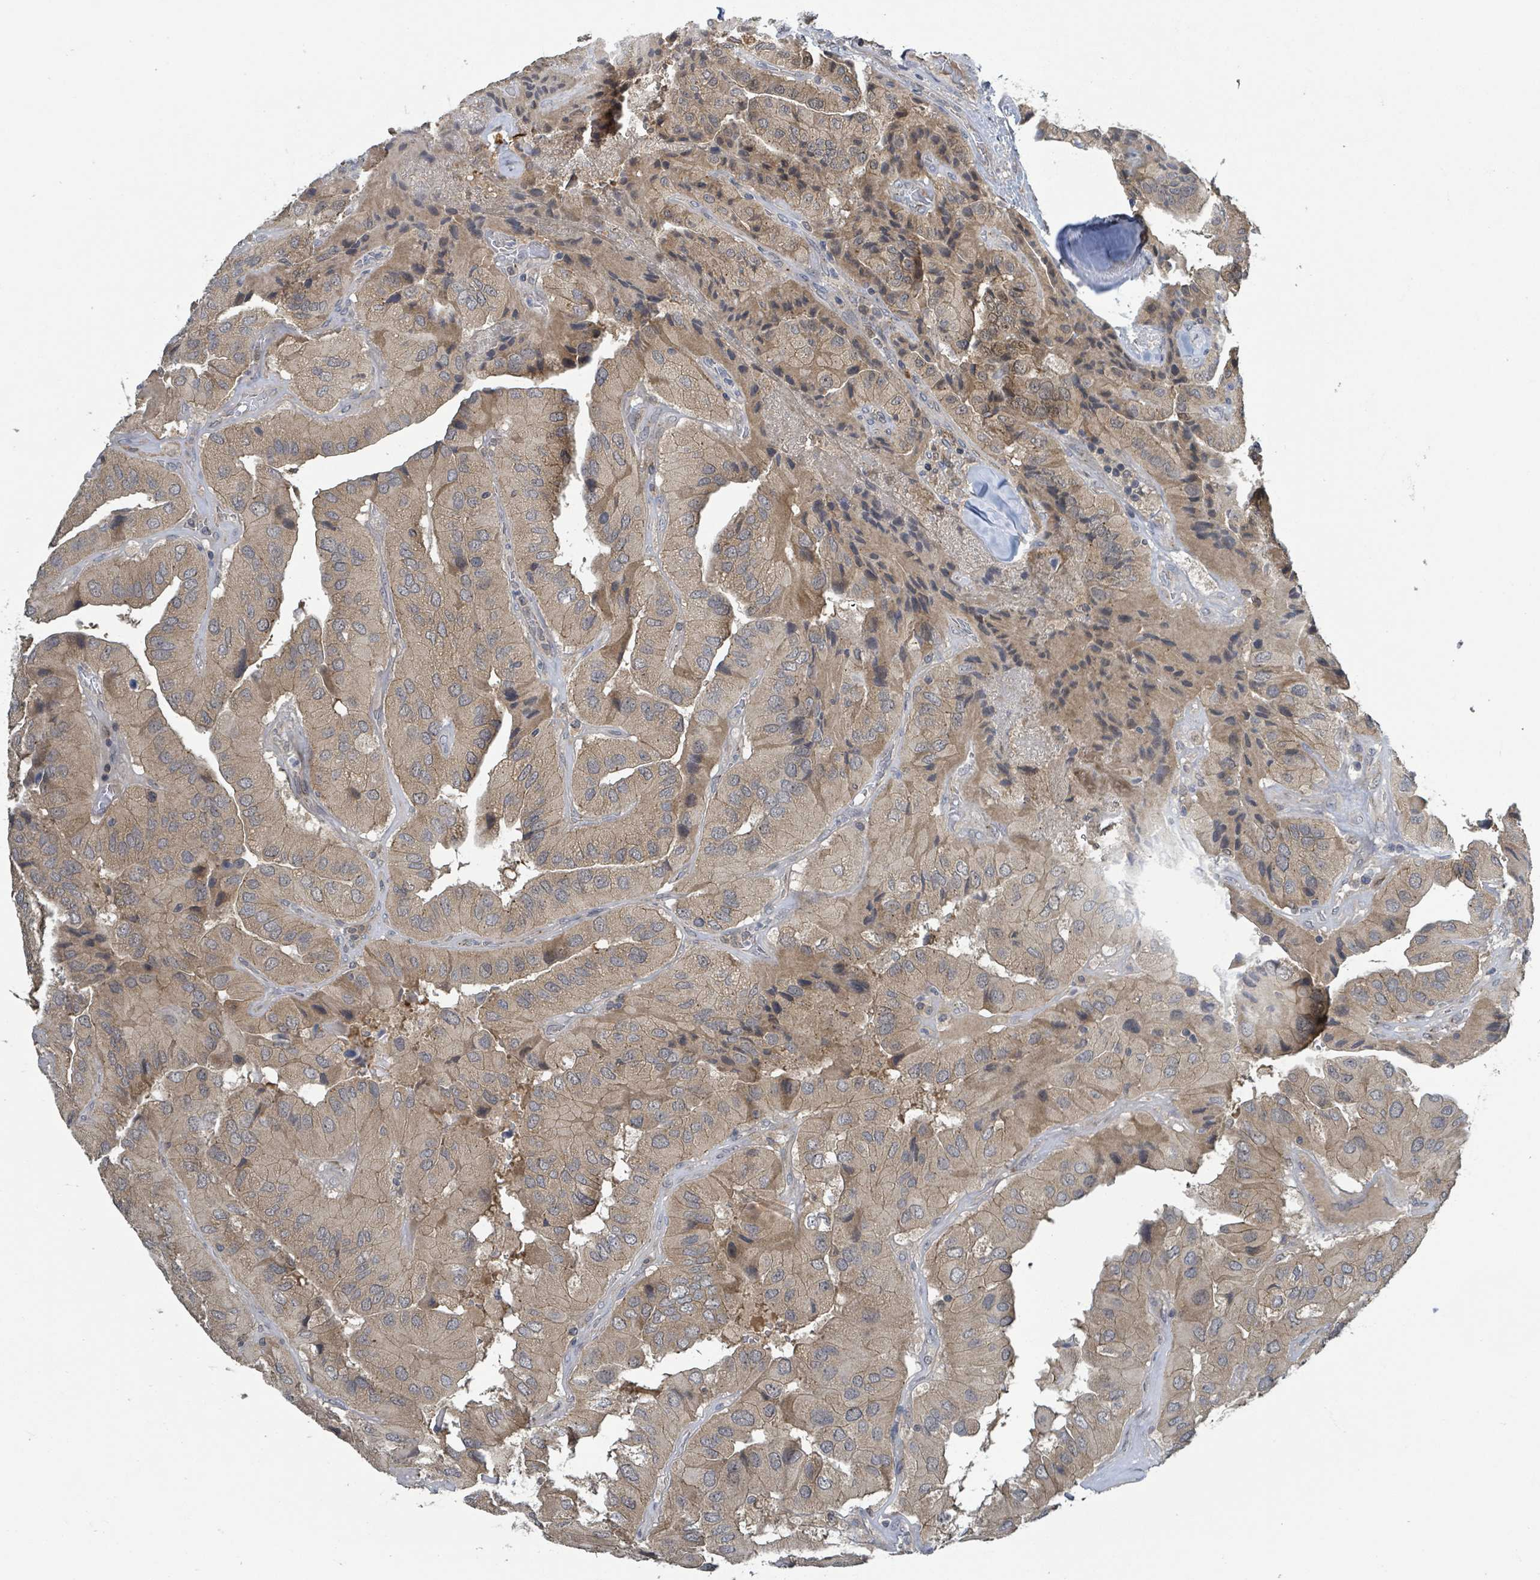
{"staining": {"intensity": "weak", "quantity": ">75%", "location": "cytoplasmic/membranous"}, "tissue": "thyroid cancer", "cell_type": "Tumor cells", "image_type": "cancer", "snomed": [{"axis": "morphology", "description": "Normal tissue, NOS"}, {"axis": "morphology", "description": "Papillary adenocarcinoma, NOS"}, {"axis": "topography", "description": "Thyroid gland"}], "caption": "This histopathology image exhibits thyroid cancer (papillary adenocarcinoma) stained with IHC to label a protein in brown. The cytoplasmic/membranous of tumor cells show weak positivity for the protein. Nuclei are counter-stained blue.", "gene": "CCDC121", "patient": {"sex": "female", "age": 59}}